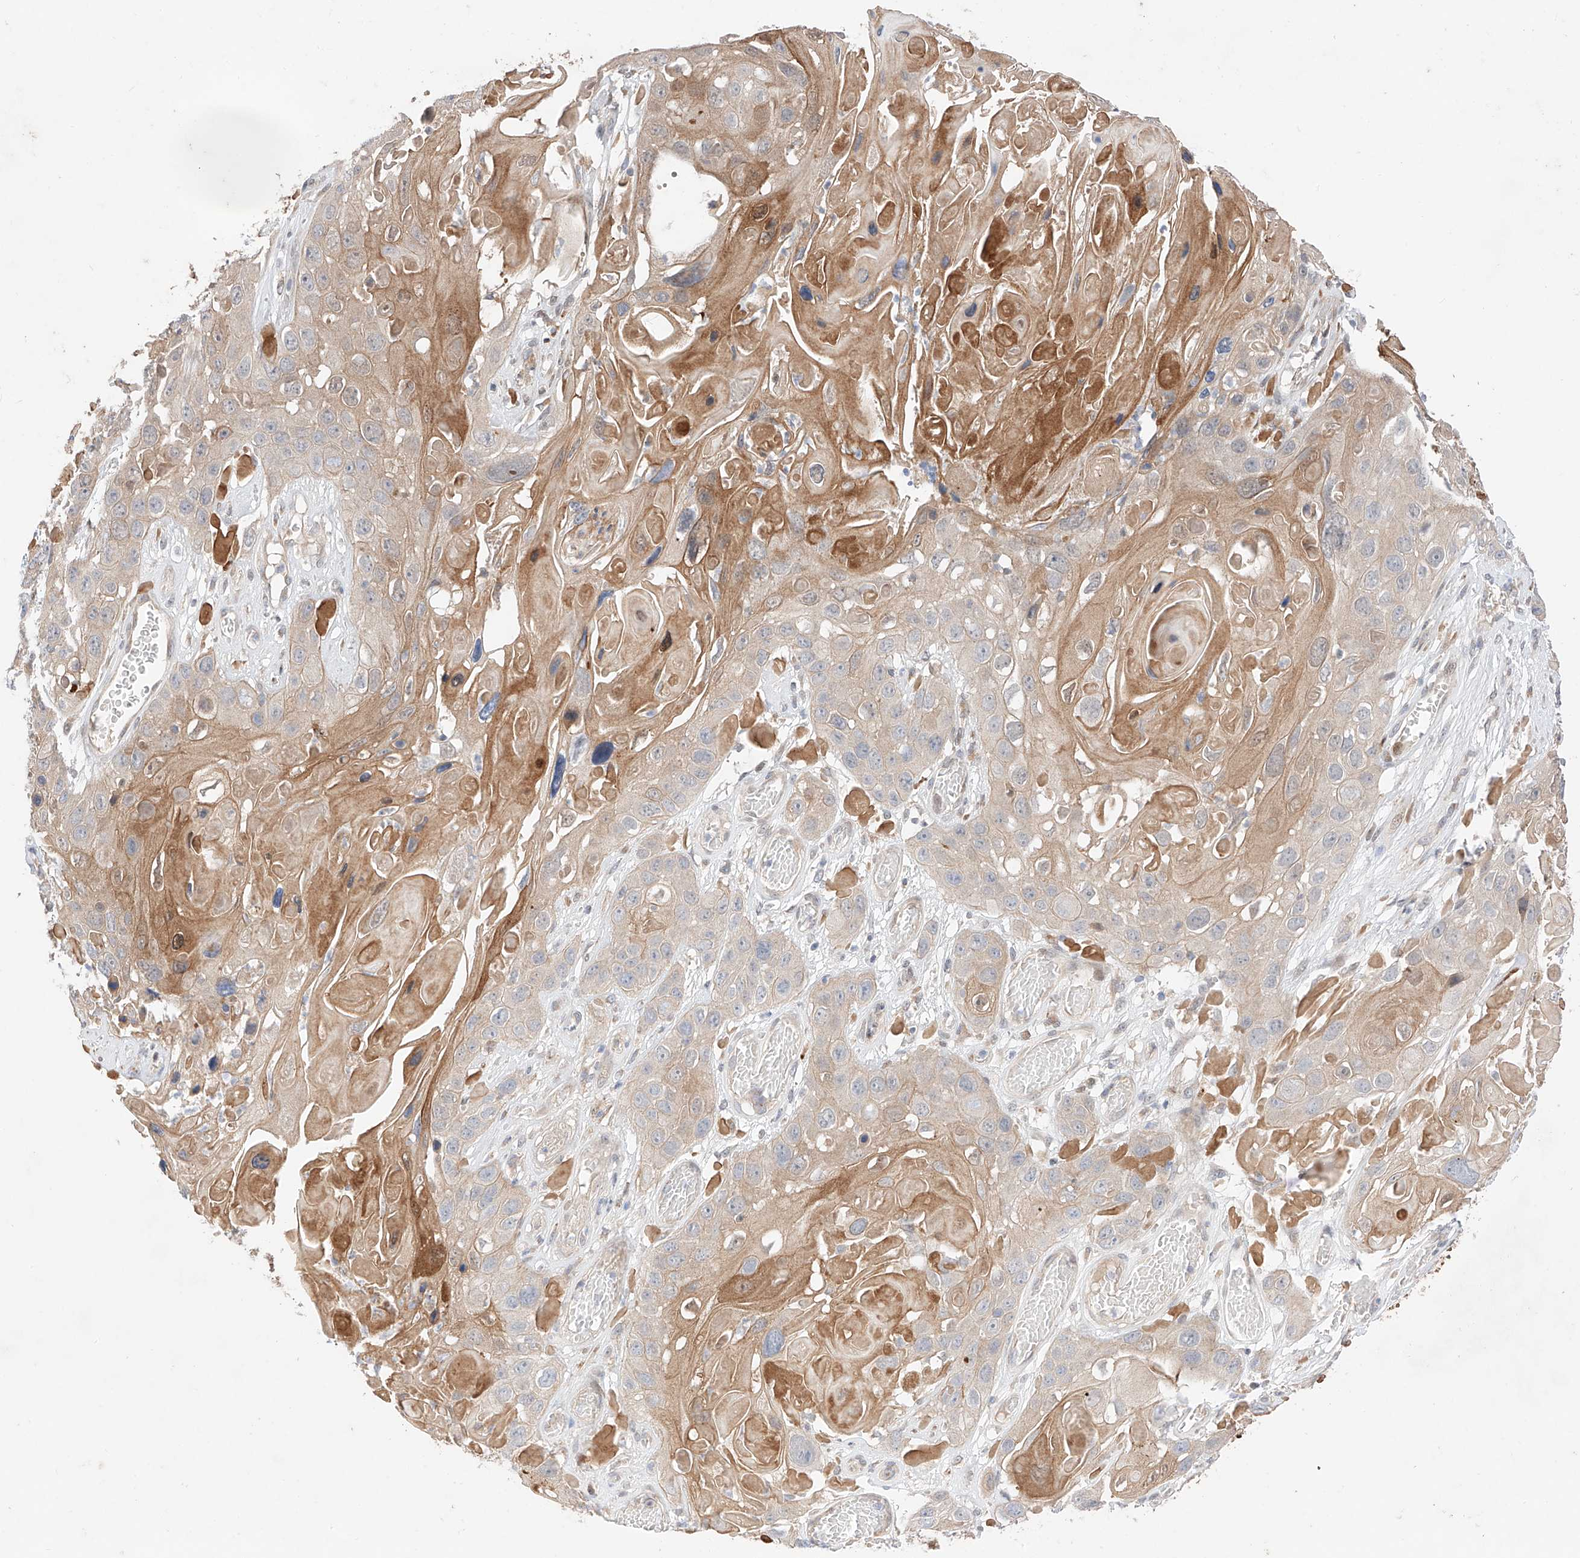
{"staining": {"intensity": "moderate", "quantity": "25%-75%", "location": "cytoplasmic/membranous"}, "tissue": "skin cancer", "cell_type": "Tumor cells", "image_type": "cancer", "snomed": [{"axis": "morphology", "description": "Squamous cell carcinoma, NOS"}, {"axis": "topography", "description": "Skin"}], "caption": "Immunohistochemical staining of human skin squamous cell carcinoma reveals medium levels of moderate cytoplasmic/membranous expression in about 25%-75% of tumor cells.", "gene": "GCNT1", "patient": {"sex": "male", "age": 55}}